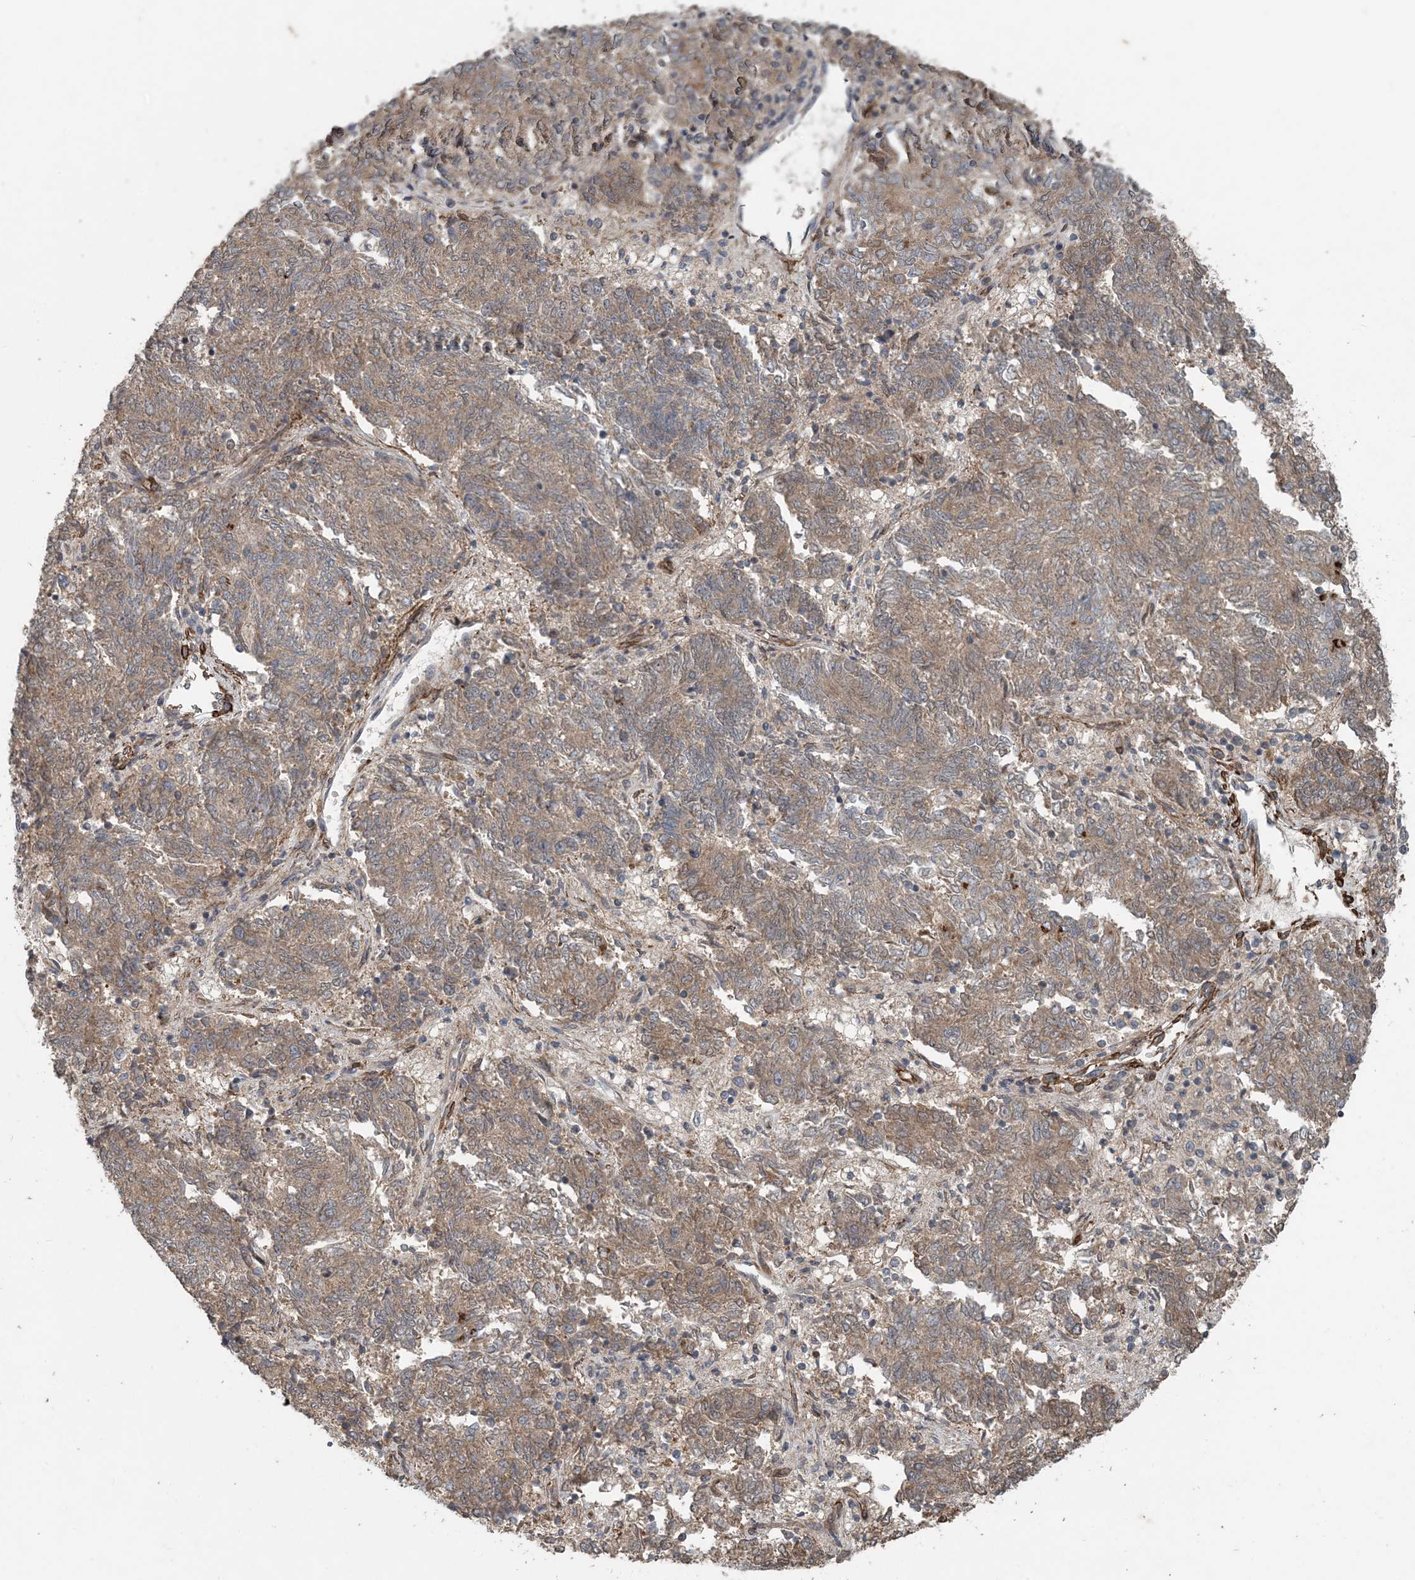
{"staining": {"intensity": "weak", "quantity": ">75%", "location": "cytoplasmic/membranous"}, "tissue": "endometrial cancer", "cell_type": "Tumor cells", "image_type": "cancer", "snomed": [{"axis": "morphology", "description": "Adenocarcinoma, NOS"}, {"axis": "topography", "description": "Endometrium"}], "caption": "Adenocarcinoma (endometrial) stained for a protein (brown) reveals weak cytoplasmic/membranous positive staining in approximately >75% of tumor cells.", "gene": "MYO9B", "patient": {"sex": "female", "age": 80}}